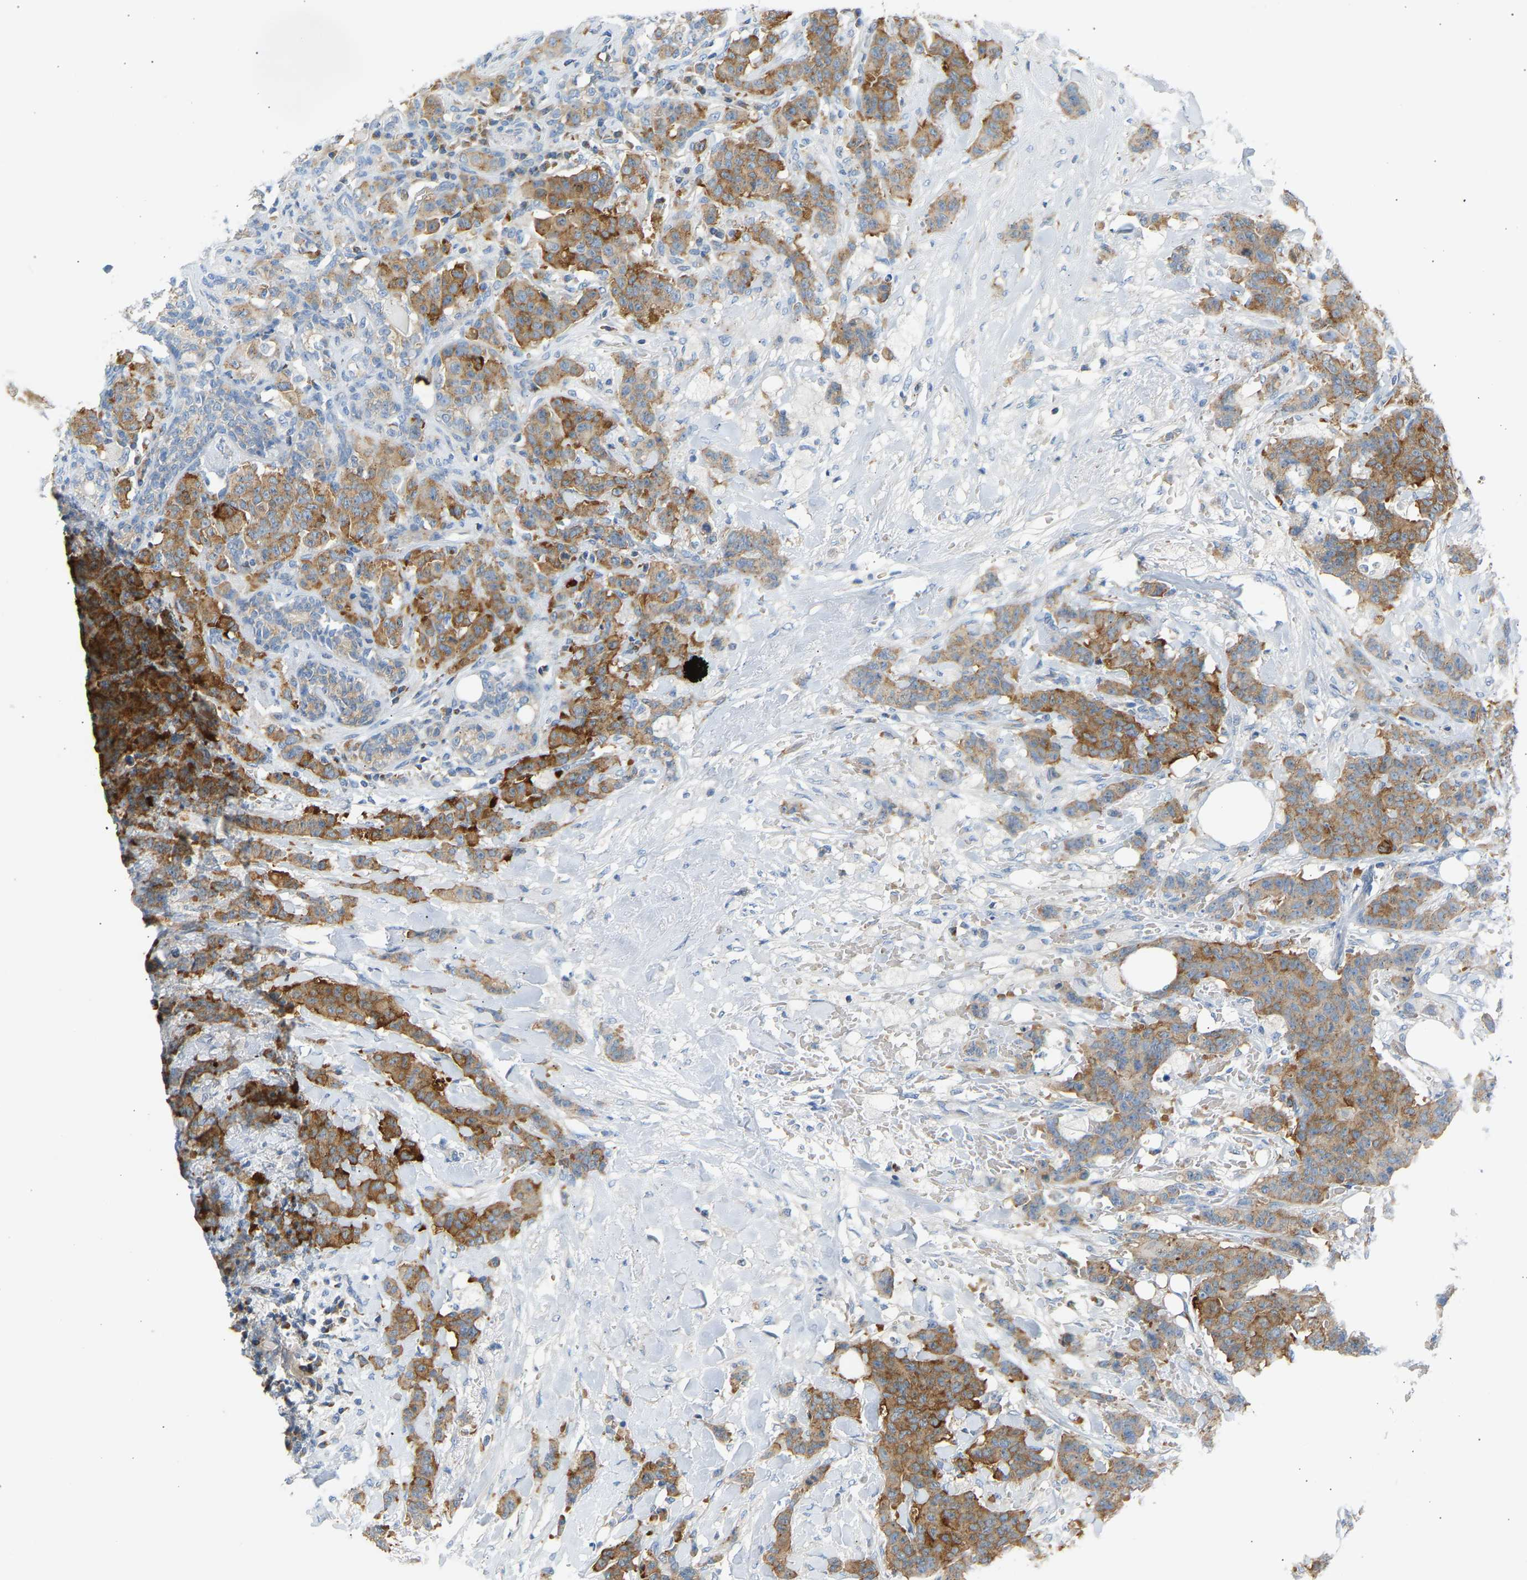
{"staining": {"intensity": "strong", "quantity": ">75%", "location": "cytoplasmic/membranous"}, "tissue": "breast cancer", "cell_type": "Tumor cells", "image_type": "cancer", "snomed": [{"axis": "morphology", "description": "Normal tissue, NOS"}, {"axis": "morphology", "description": "Duct carcinoma"}, {"axis": "topography", "description": "Breast"}], "caption": "Protein expression analysis of human breast cancer (invasive ductal carcinoma) reveals strong cytoplasmic/membranous positivity in about >75% of tumor cells.", "gene": "TRIM50", "patient": {"sex": "female", "age": 40}}